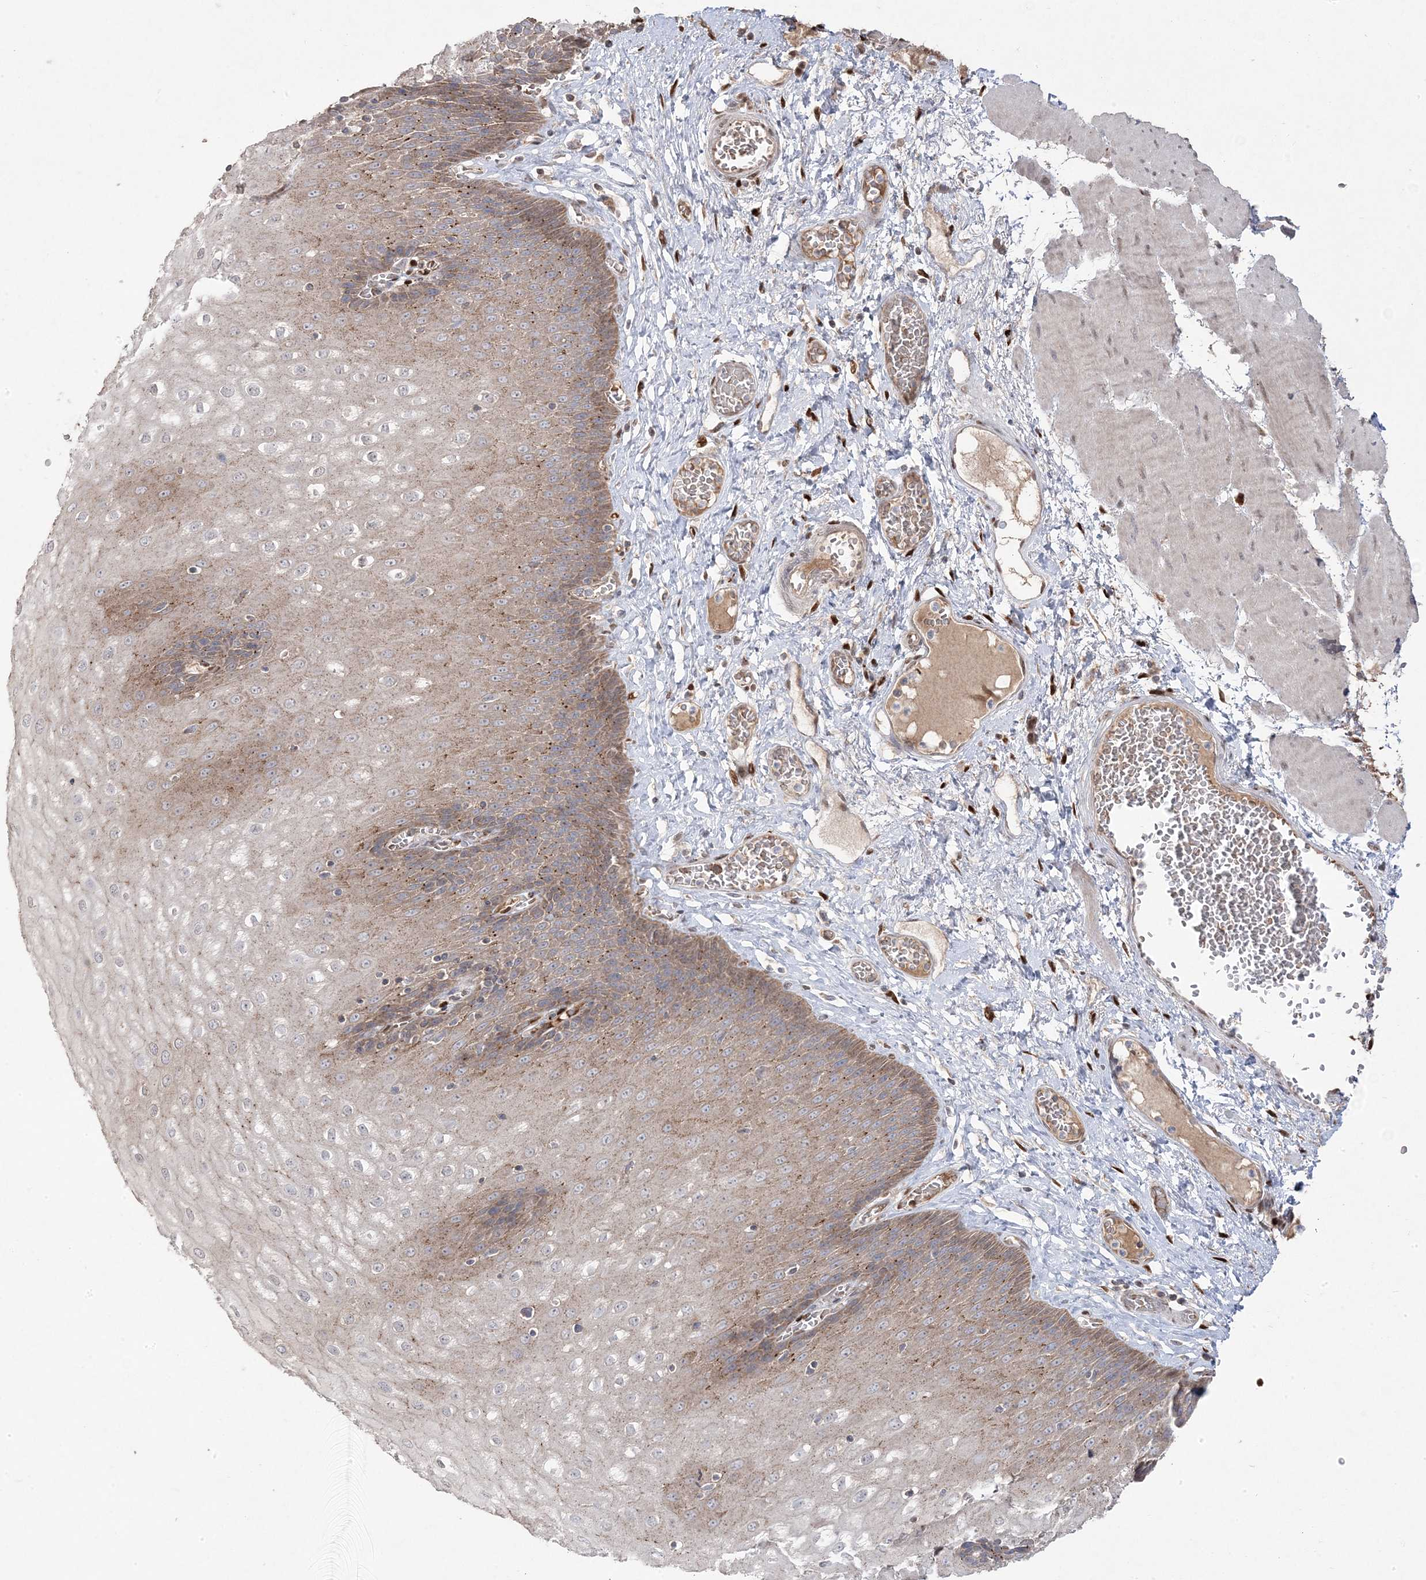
{"staining": {"intensity": "moderate", "quantity": "25%-75%", "location": "cytoplasmic/membranous,nuclear"}, "tissue": "esophagus", "cell_type": "Squamous epithelial cells", "image_type": "normal", "snomed": [{"axis": "morphology", "description": "Normal tissue, NOS"}, {"axis": "topography", "description": "Esophagus"}], "caption": "A high-resolution photomicrograph shows immunohistochemistry (IHC) staining of unremarkable esophagus, which shows moderate cytoplasmic/membranous,nuclear expression in approximately 25%-75% of squamous epithelial cells.", "gene": "PPOX", "patient": {"sex": "male", "age": 60}}